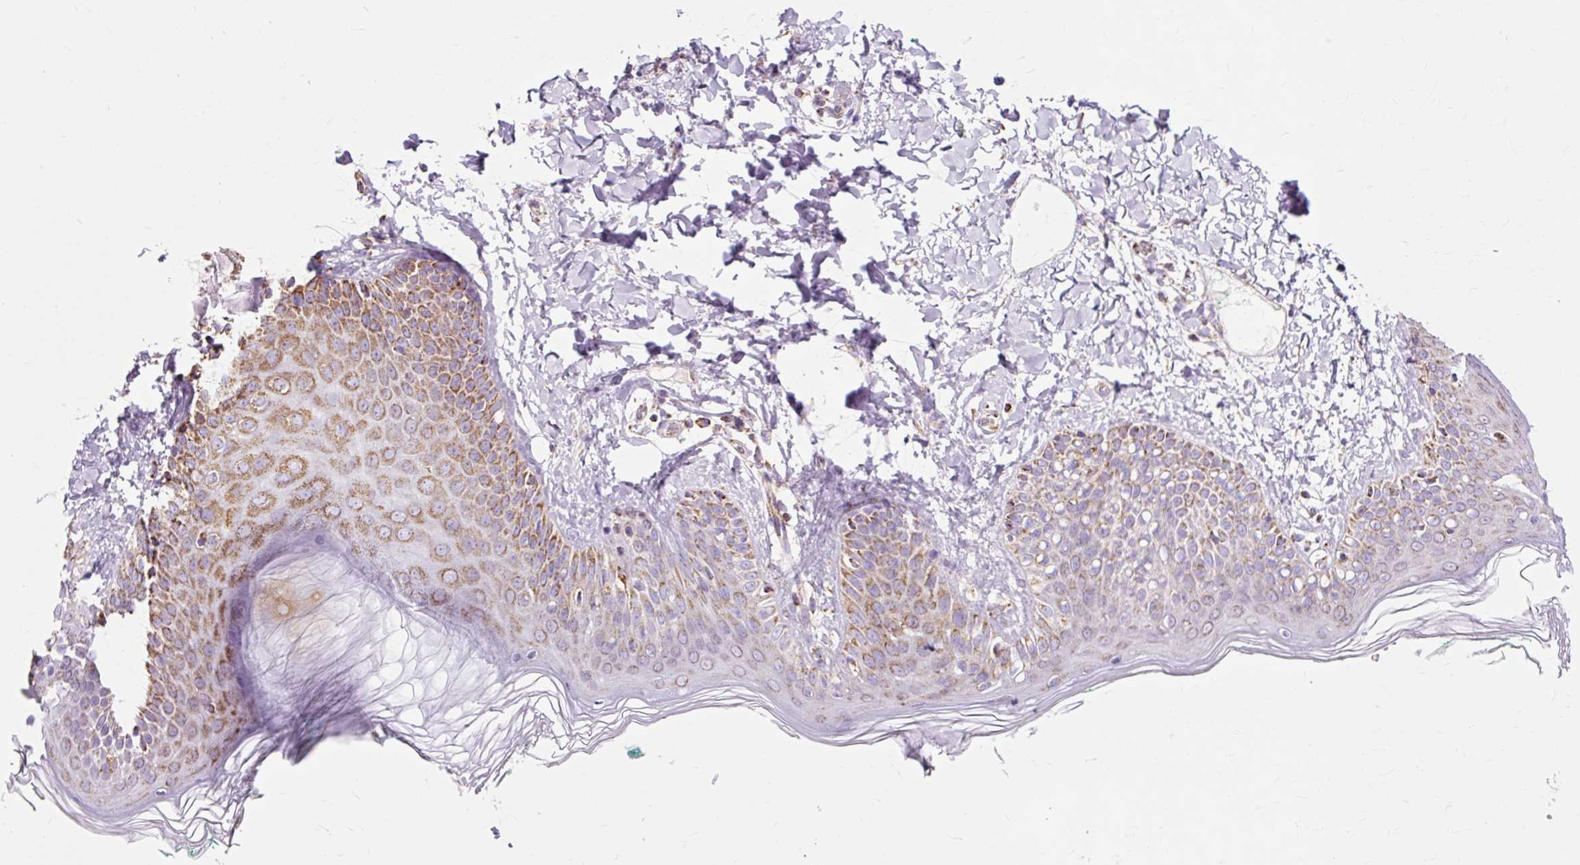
{"staining": {"intensity": "strong", "quantity": ">75%", "location": "cytoplasmic/membranous"}, "tissue": "skin", "cell_type": "Fibroblasts", "image_type": "normal", "snomed": [{"axis": "morphology", "description": "Normal tissue, NOS"}, {"axis": "topography", "description": "Skin"}], "caption": "This image displays immunohistochemistry (IHC) staining of unremarkable skin, with high strong cytoplasmic/membranous staining in about >75% of fibroblasts.", "gene": "DLAT", "patient": {"sex": "male", "age": 16}}